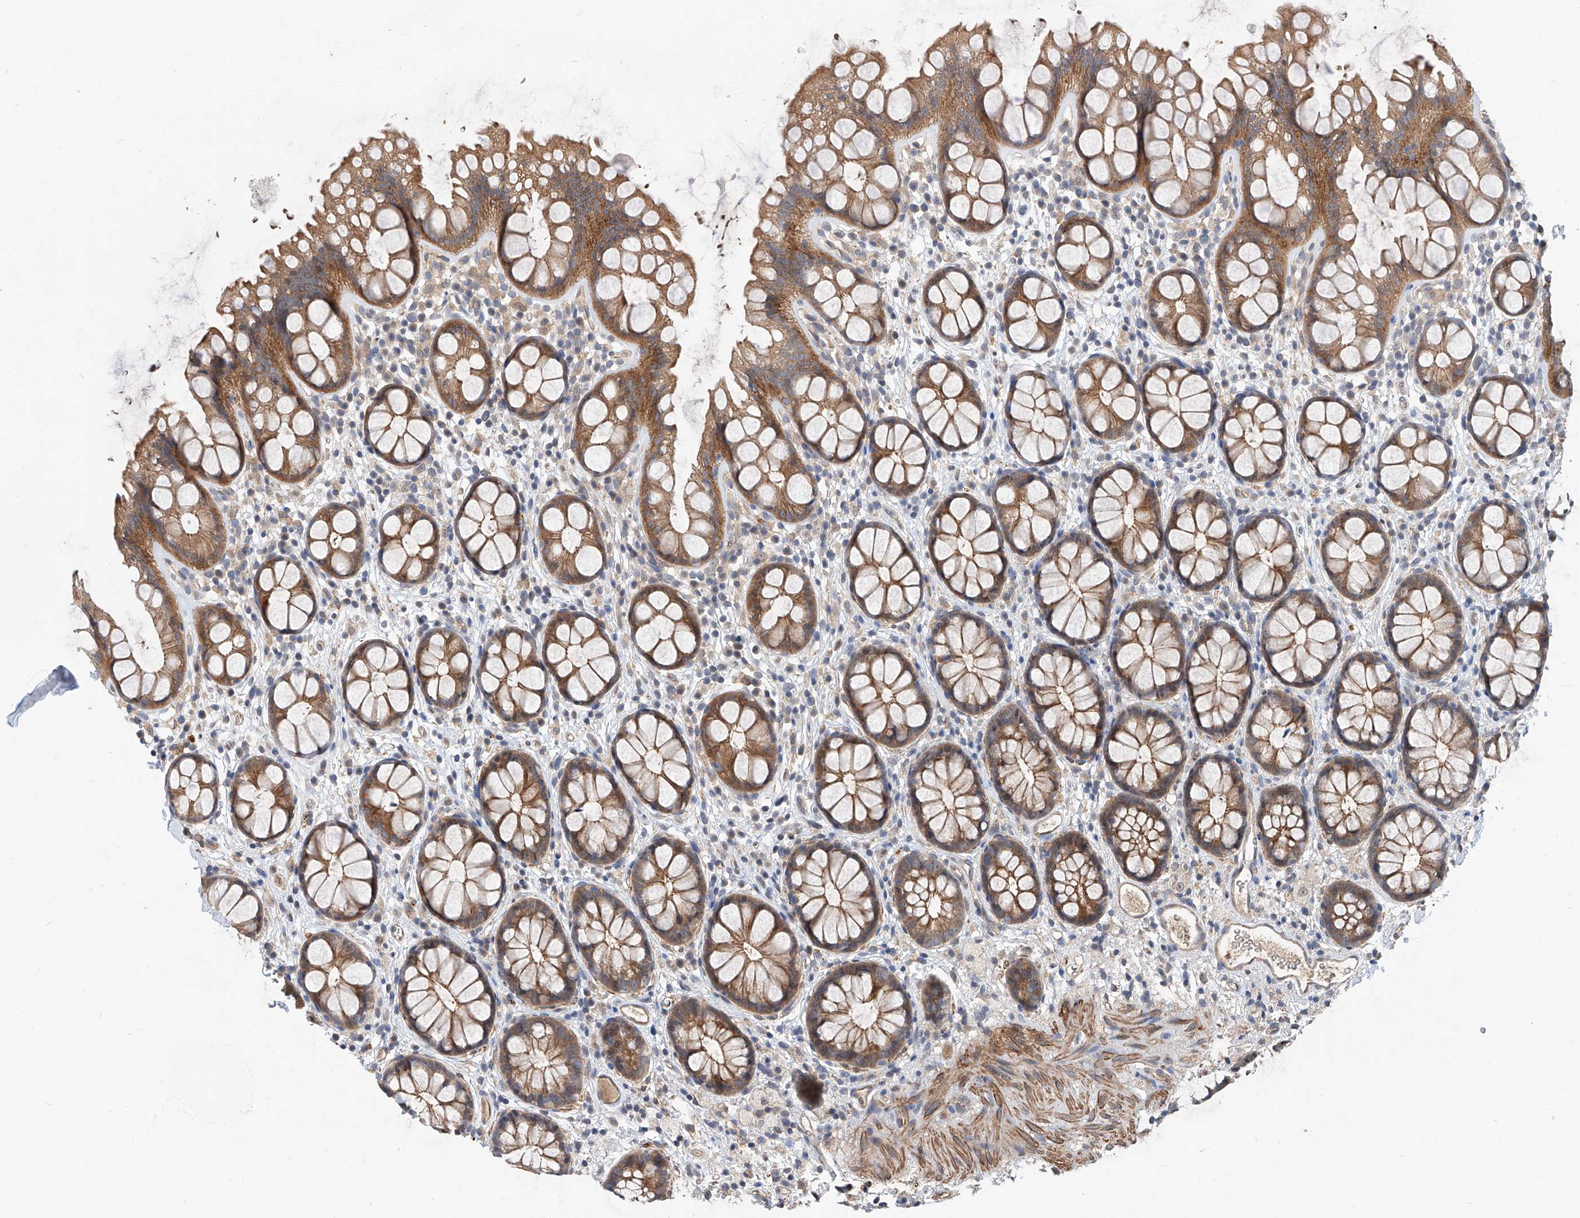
{"staining": {"intensity": "moderate", "quantity": ">75%", "location": "cytoplasmic/membranous"}, "tissue": "rectum", "cell_type": "Glandular cells", "image_type": "normal", "snomed": [{"axis": "morphology", "description": "Normal tissue, NOS"}, {"axis": "topography", "description": "Rectum"}], "caption": "Approximately >75% of glandular cells in normal rectum reveal moderate cytoplasmic/membranous protein staining as visualized by brown immunohistochemical staining.", "gene": "MAGEE2", "patient": {"sex": "female", "age": 65}}